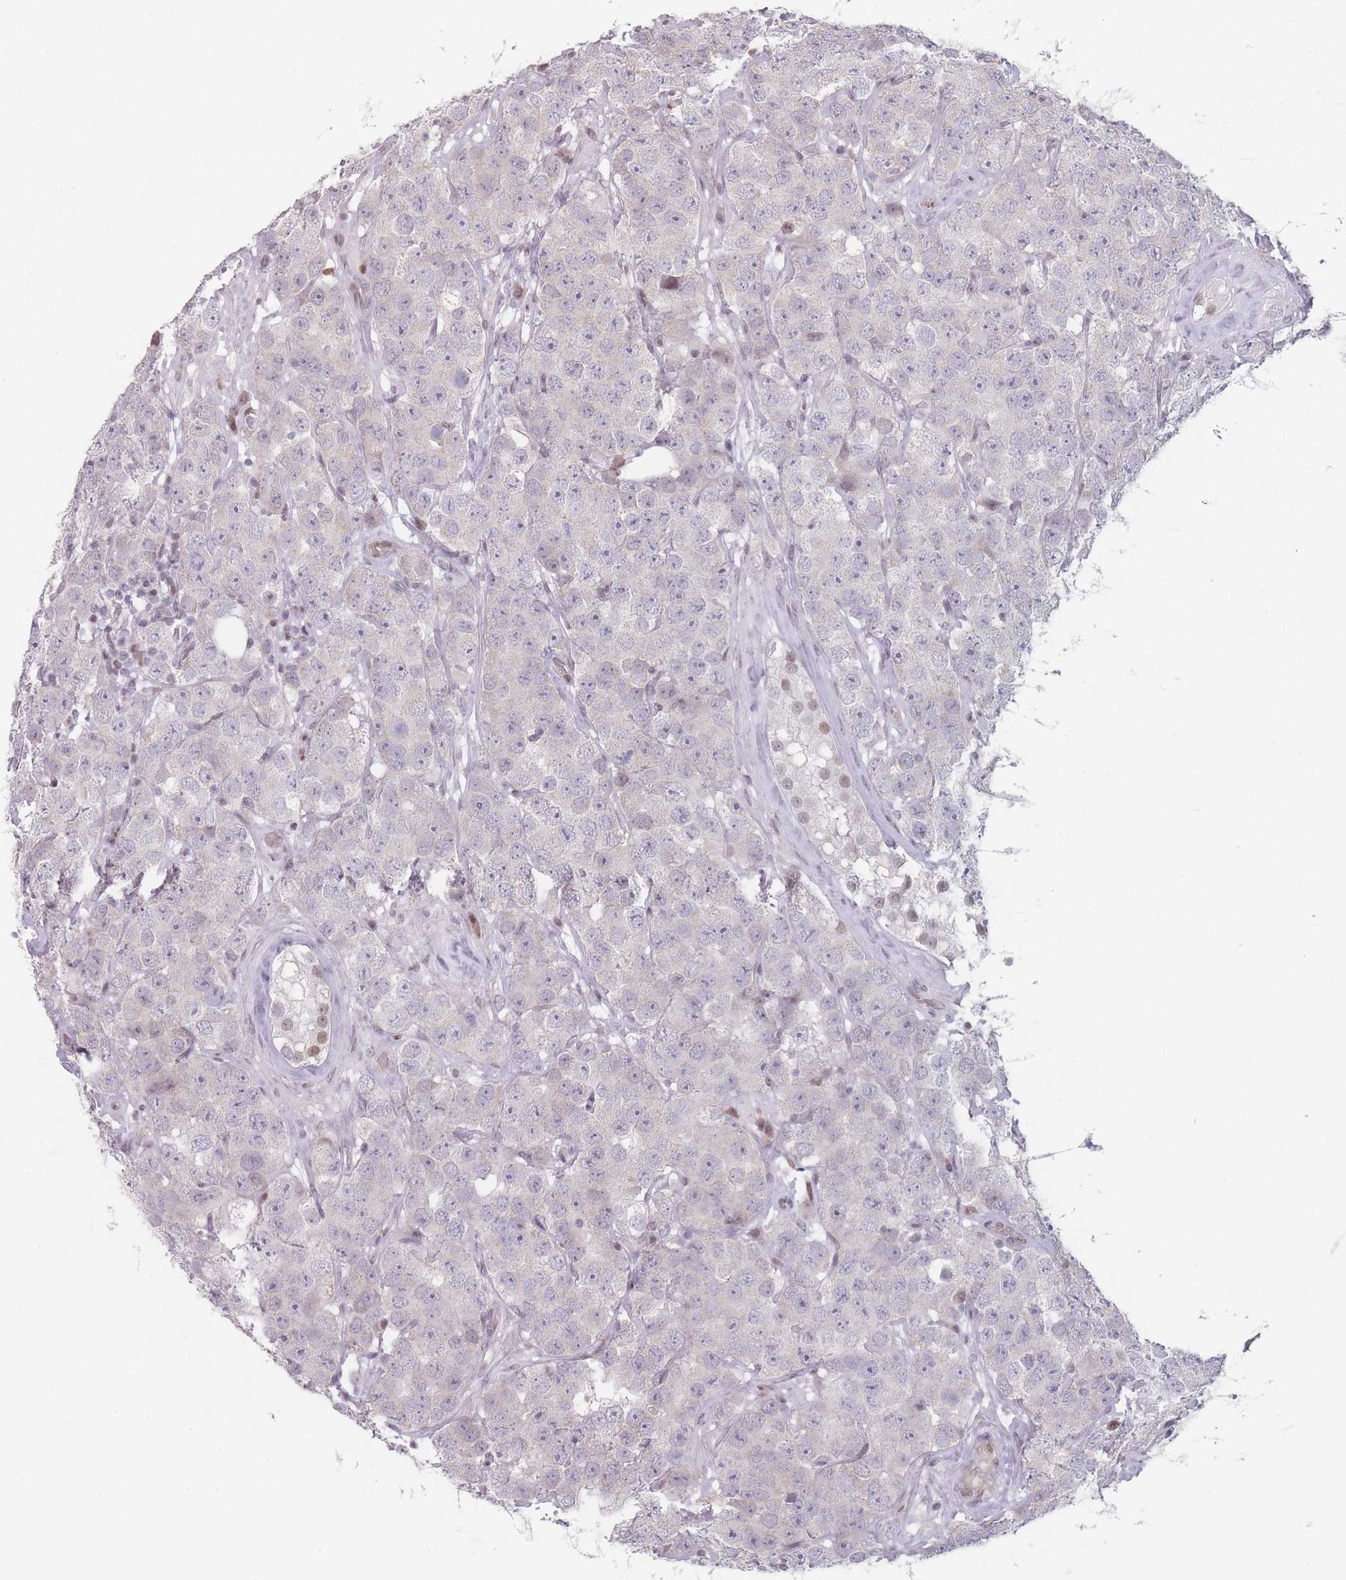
{"staining": {"intensity": "negative", "quantity": "none", "location": "none"}, "tissue": "testis cancer", "cell_type": "Tumor cells", "image_type": "cancer", "snomed": [{"axis": "morphology", "description": "Seminoma, NOS"}, {"axis": "topography", "description": "Testis"}], "caption": "This is a histopathology image of IHC staining of testis seminoma, which shows no staining in tumor cells. (DAB (3,3'-diaminobenzidine) immunohistochemistry, high magnification).", "gene": "SH3BGRL2", "patient": {"sex": "male", "age": 28}}